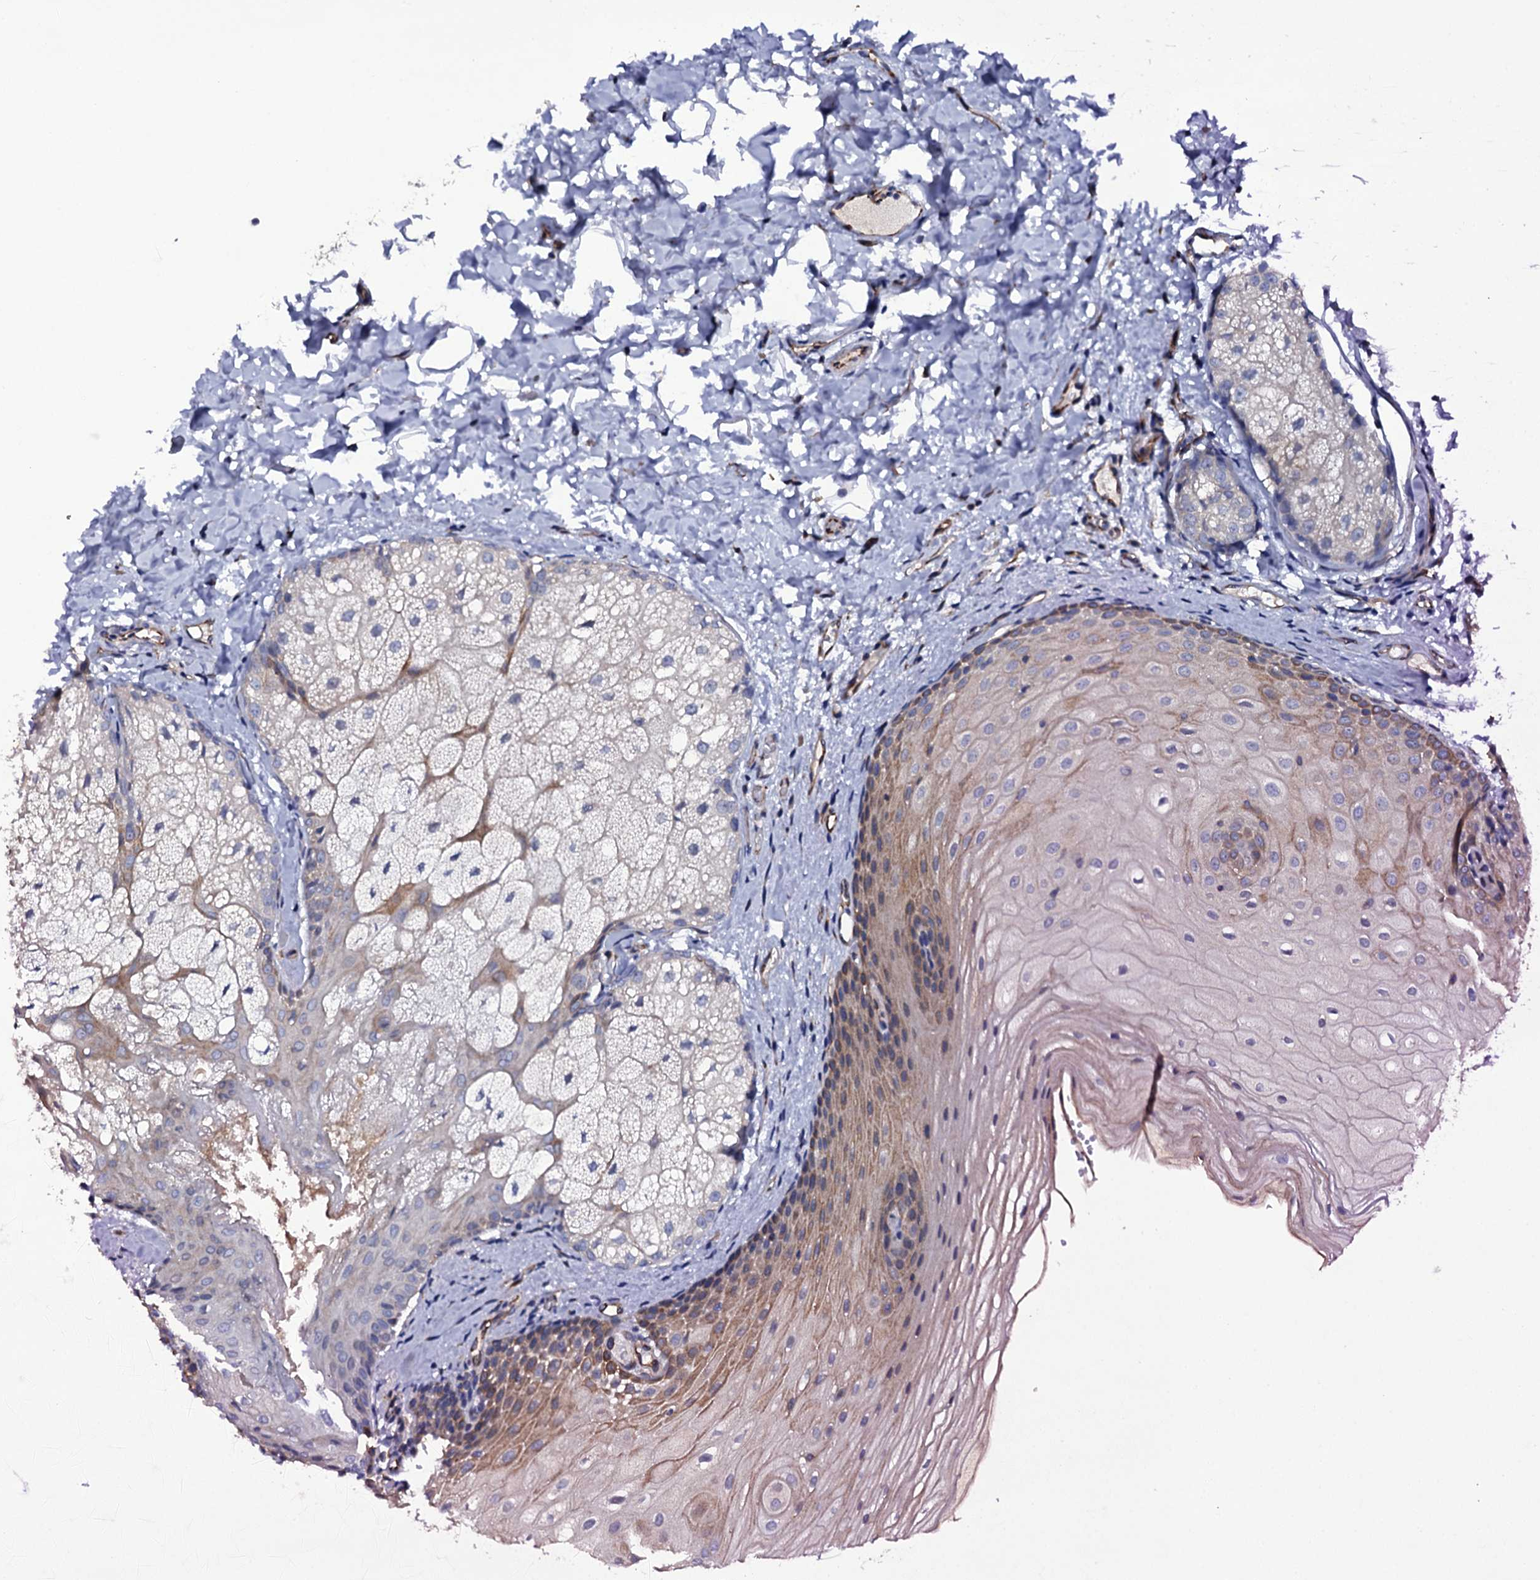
{"staining": {"intensity": "moderate", "quantity": "25%-75%", "location": "cytoplasmic/membranous"}, "tissue": "oral mucosa", "cell_type": "Squamous epithelial cells", "image_type": "normal", "snomed": [{"axis": "morphology", "description": "Normal tissue, NOS"}, {"axis": "topography", "description": "Oral tissue"}], "caption": "Squamous epithelial cells show moderate cytoplasmic/membranous staining in about 25%-75% of cells in unremarkable oral mucosa. Using DAB (3,3'-diaminobenzidine) (brown) and hematoxylin (blue) stains, captured at high magnification using brightfield microscopy.", "gene": "BCL2L14", "patient": {"sex": "female", "age": 70}}